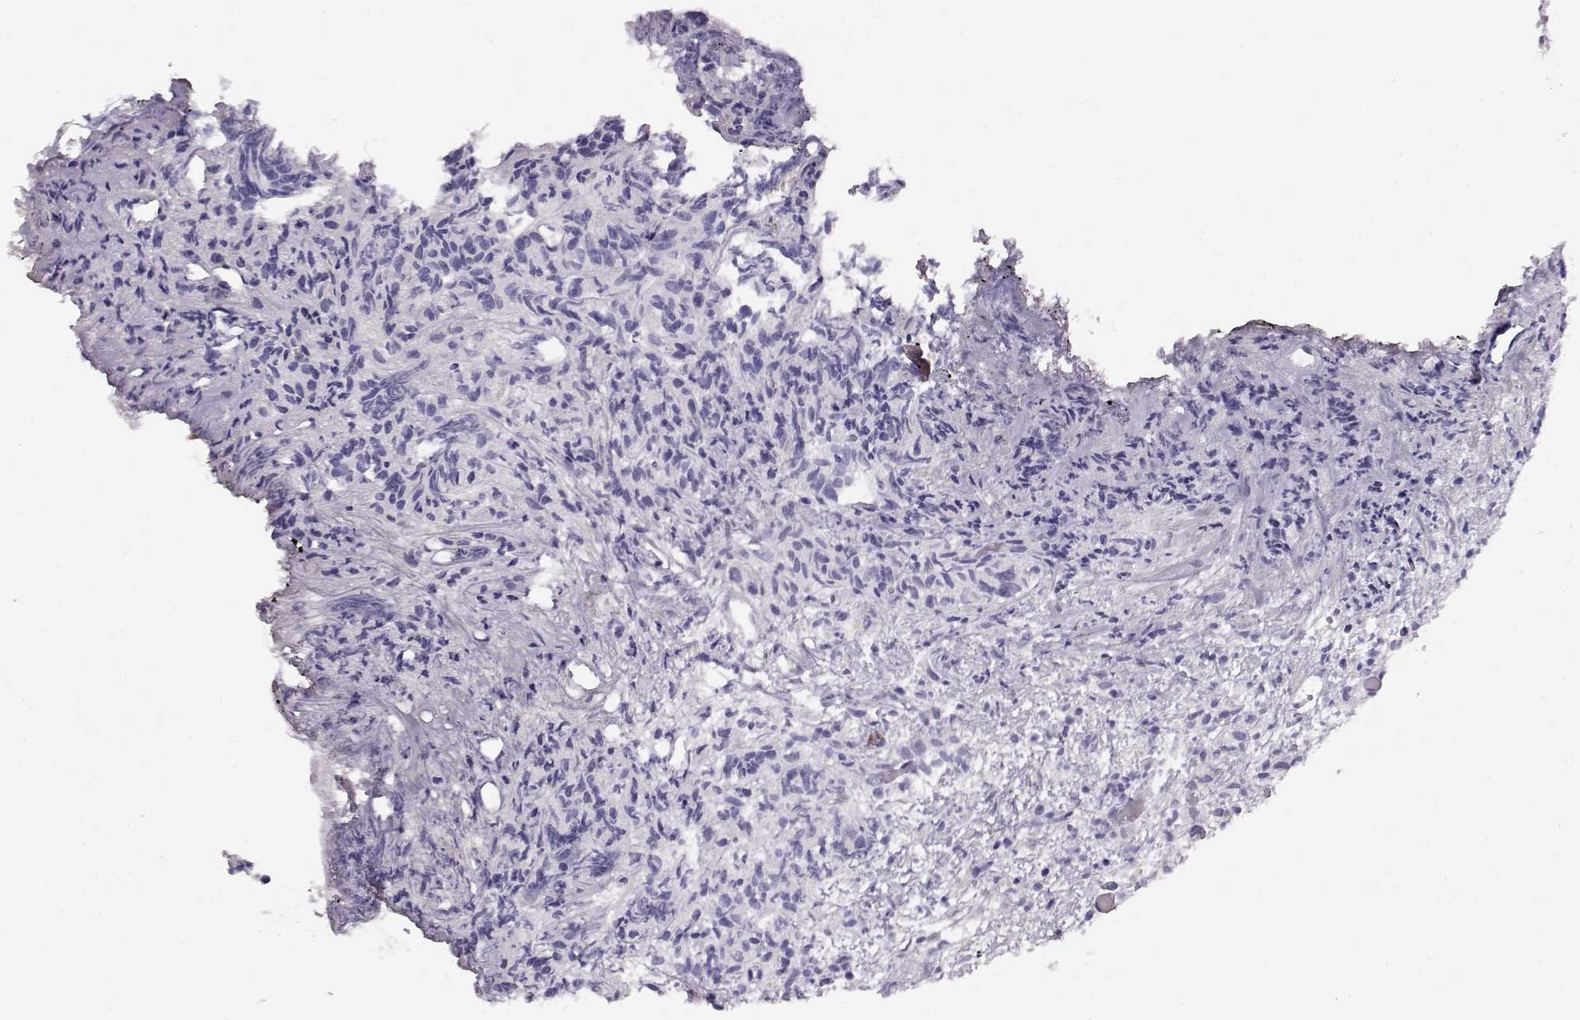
{"staining": {"intensity": "negative", "quantity": "none", "location": "none"}, "tissue": "prostate cancer", "cell_type": "Tumor cells", "image_type": "cancer", "snomed": [{"axis": "morphology", "description": "Adenocarcinoma, High grade"}, {"axis": "topography", "description": "Prostate"}], "caption": "Tumor cells are negative for brown protein staining in adenocarcinoma (high-grade) (prostate).", "gene": "RBM44", "patient": {"sex": "male", "age": 53}}